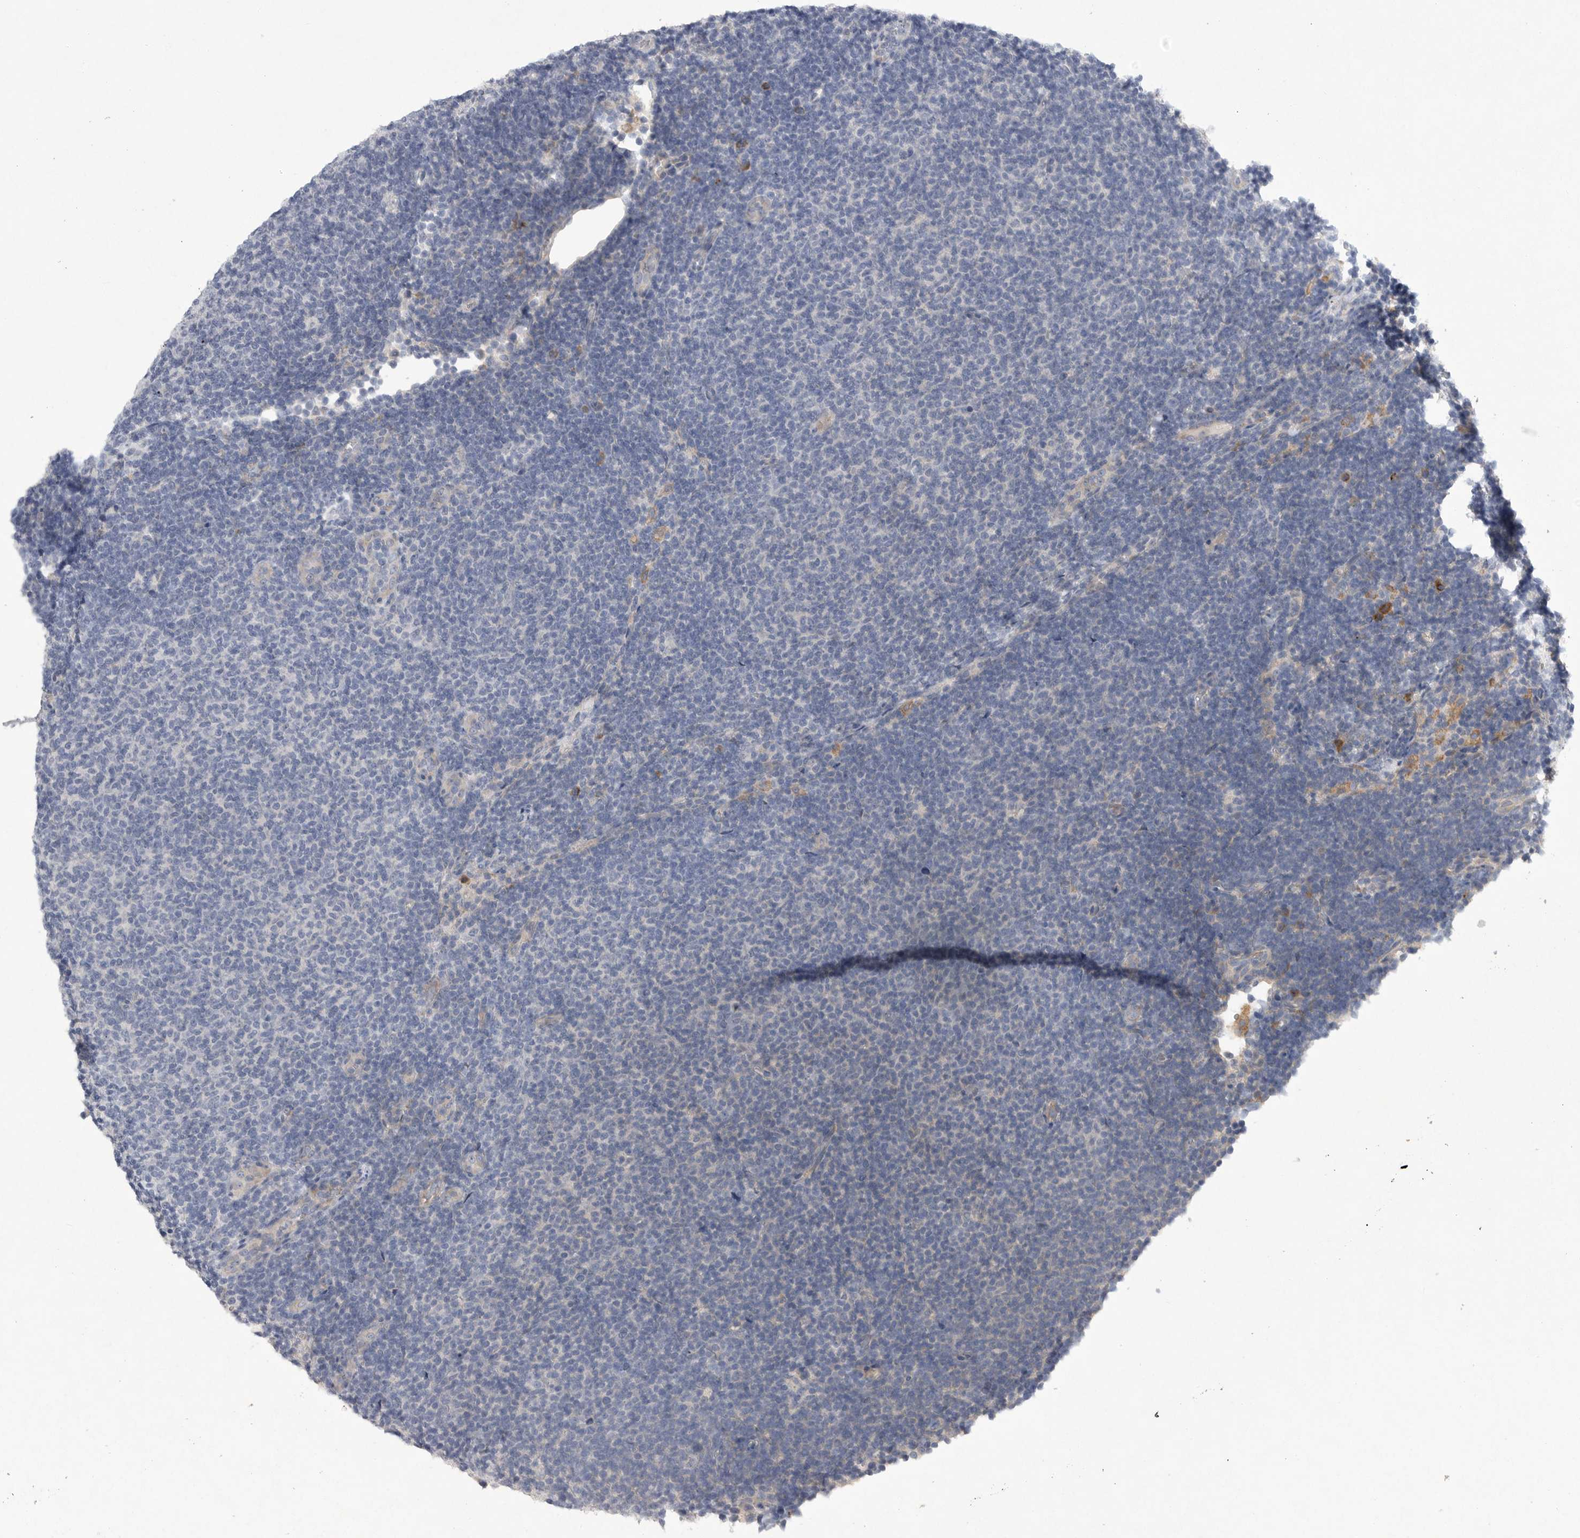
{"staining": {"intensity": "negative", "quantity": "none", "location": "none"}, "tissue": "lymphoma", "cell_type": "Tumor cells", "image_type": "cancer", "snomed": [{"axis": "morphology", "description": "Malignant lymphoma, non-Hodgkin's type, Low grade"}, {"axis": "topography", "description": "Lymph node"}], "caption": "Low-grade malignant lymphoma, non-Hodgkin's type was stained to show a protein in brown. There is no significant staining in tumor cells. The staining is performed using DAB (3,3'-diaminobenzidine) brown chromogen with nuclei counter-stained in using hematoxylin.", "gene": "EDEM3", "patient": {"sex": "male", "age": 66}}